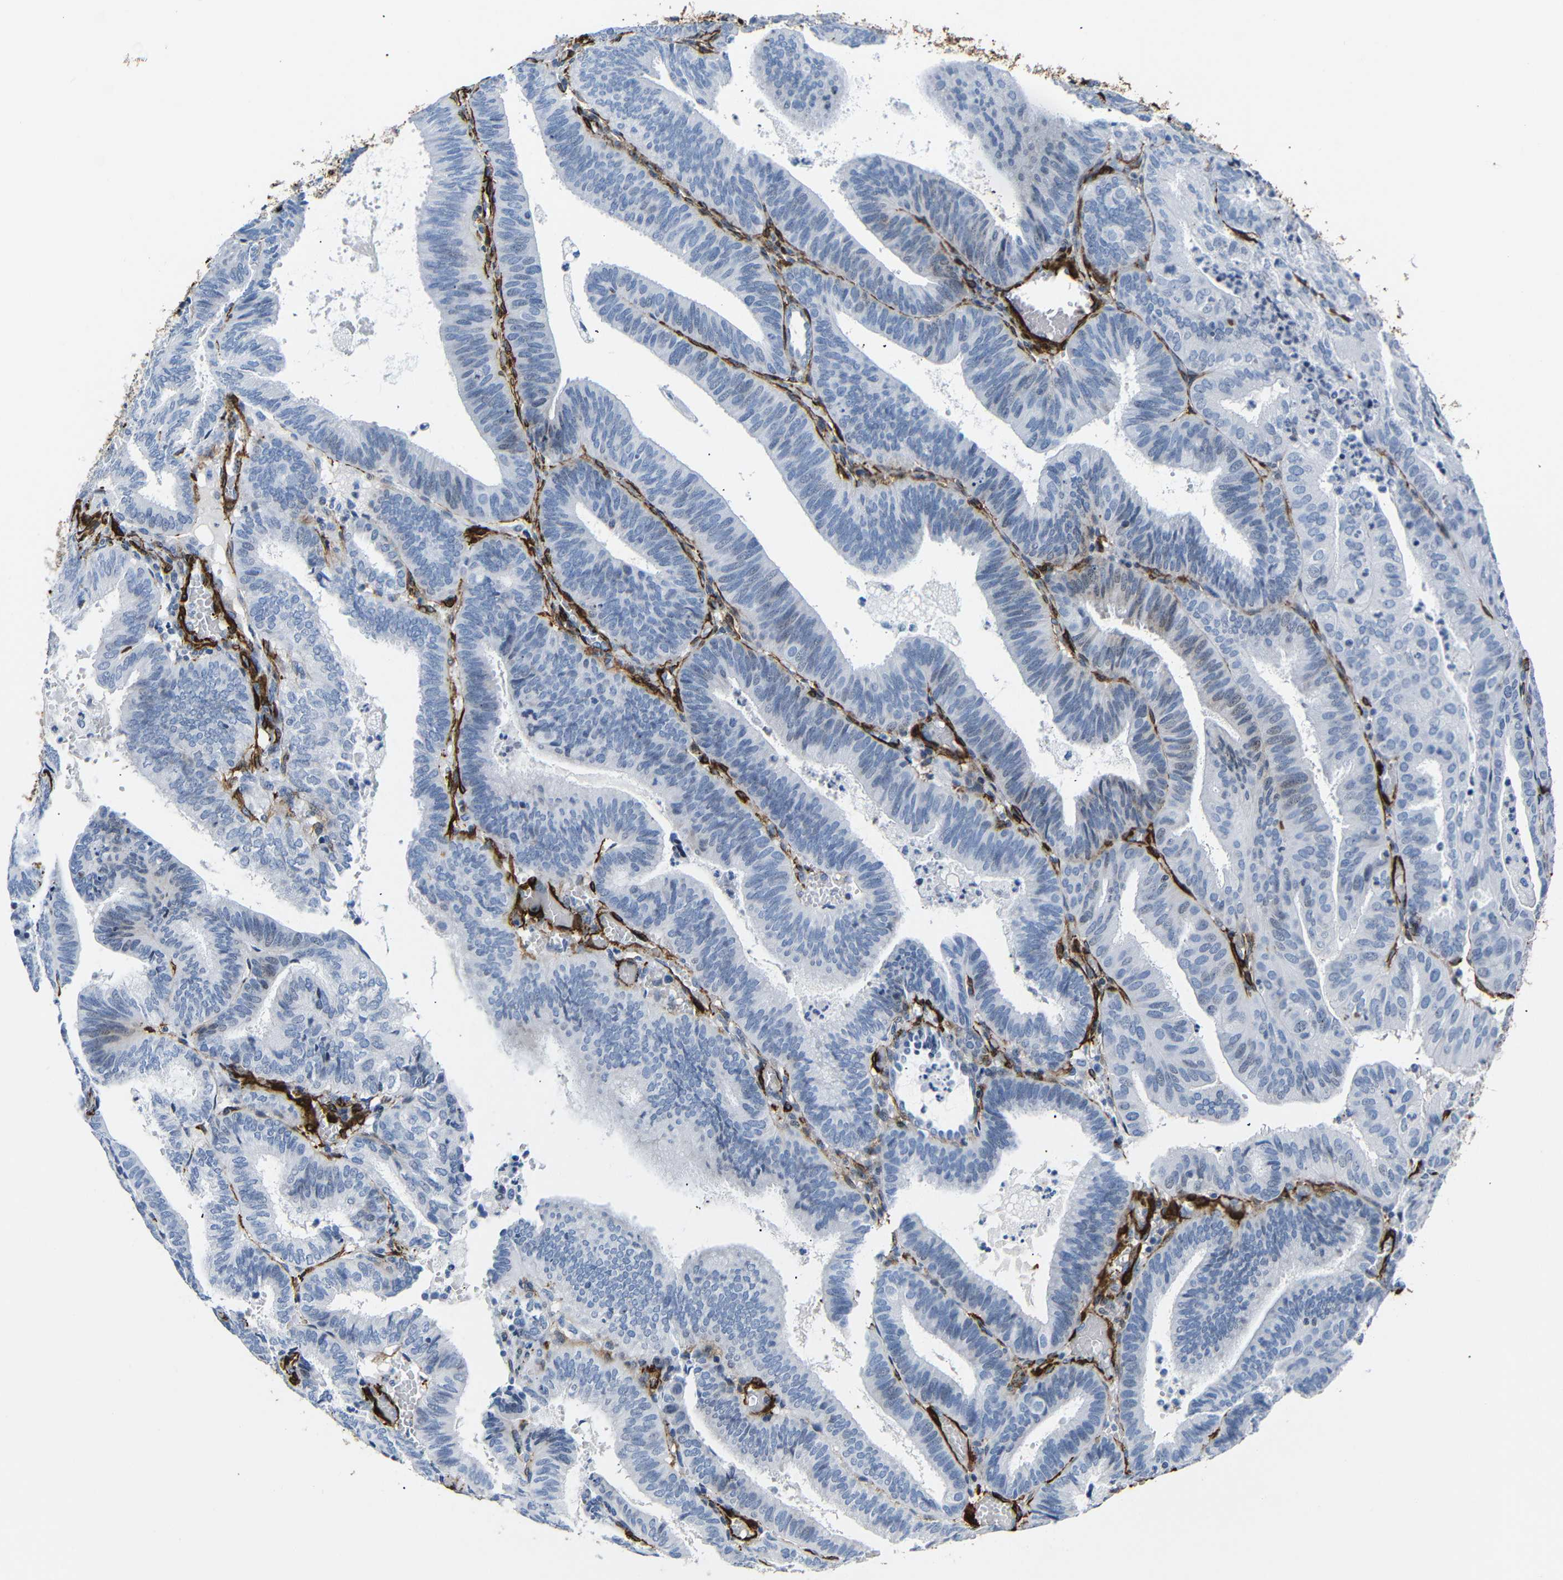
{"staining": {"intensity": "negative", "quantity": "none", "location": "none"}, "tissue": "endometrial cancer", "cell_type": "Tumor cells", "image_type": "cancer", "snomed": [{"axis": "morphology", "description": "Adenocarcinoma, NOS"}, {"axis": "topography", "description": "Uterus"}], "caption": "Immunohistochemistry (IHC) of adenocarcinoma (endometrial) demonstrates no positivity in tumor cells.", "gene": "ACTA2", "patient": {"sex": "female", "age": 60}}